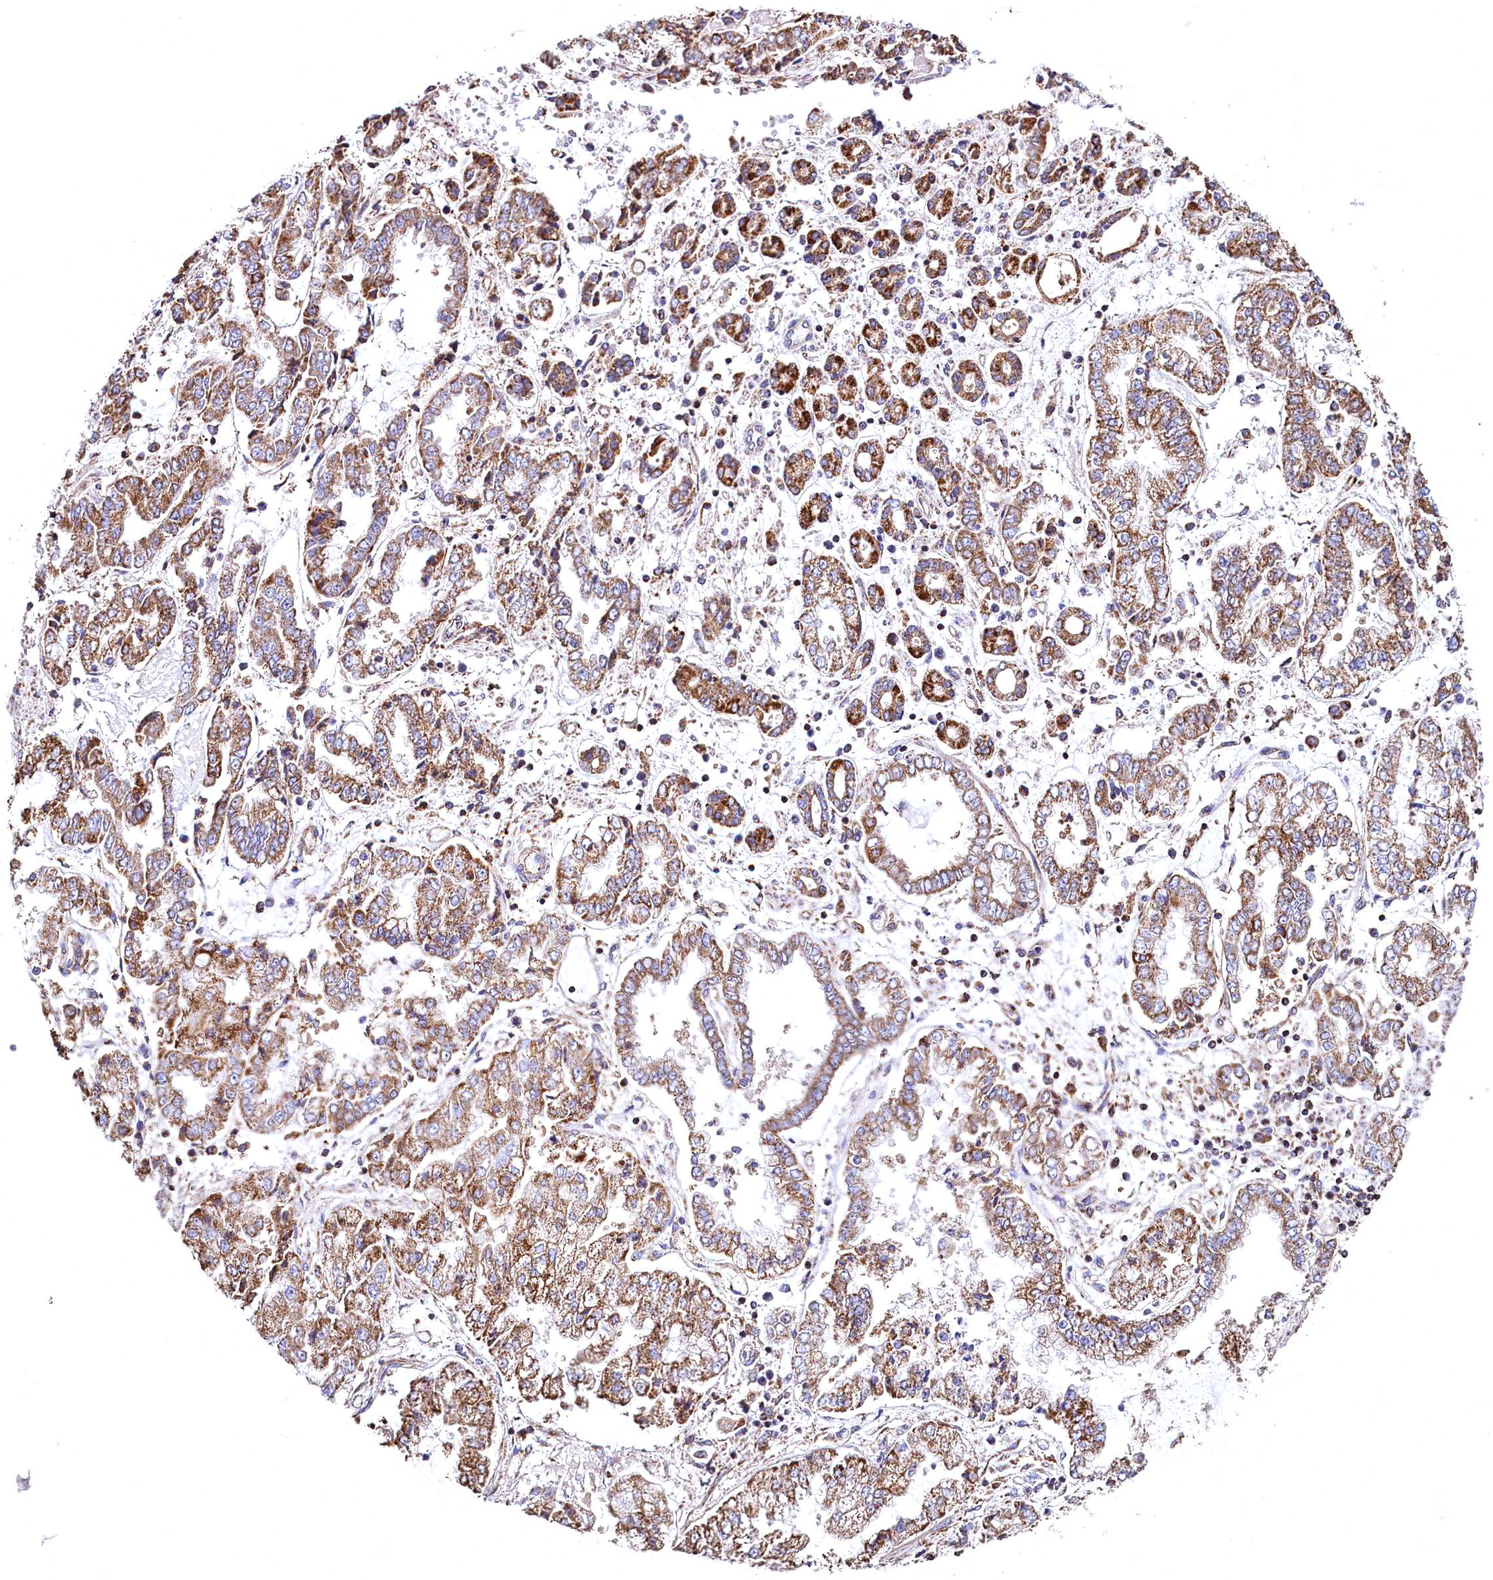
{"staining": {"intensity": "moderate", "quantity": ">75%", "location": "cytoplasmic/membranous"}, "tissue": "stomach cancer", "cell_type": "Tumor cells", "image_type": "cancer", "snomed": [{"axis": "morphology", "description": "Adenocarcinoma, NOS"}, {"axis": "topography", "description": "Stomach"}], "caption": "This histopathology image shows immunohistochemistry staining of adenocarcinoma (stomach), with medium moderate cytoplasmic/membranous expression in about >75% of tumor cells.", "gene": "NUDT15", "patient": {"sex": "male", "age": 76}}